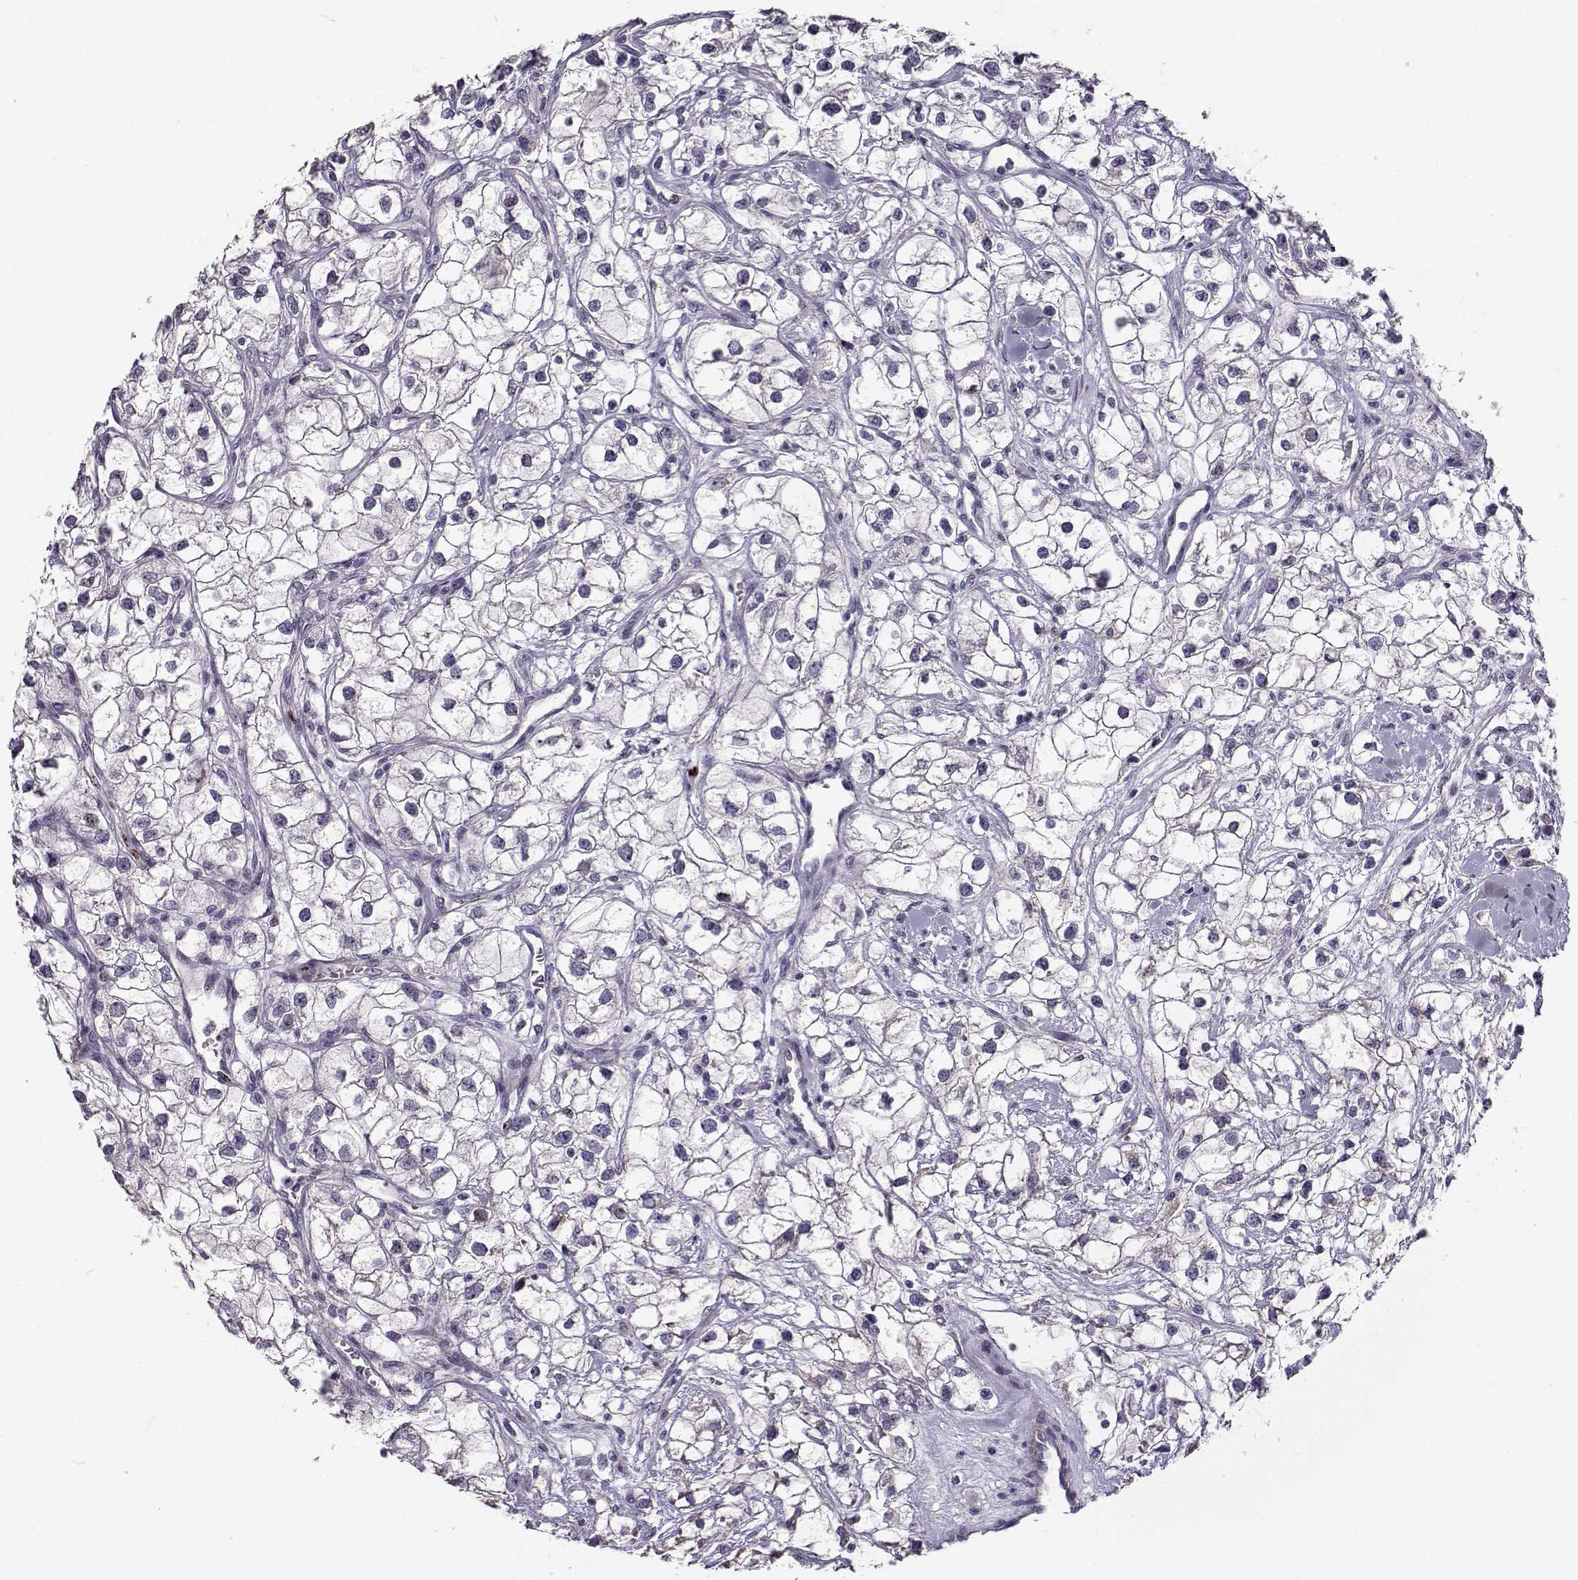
{"staining": {"intensity": "negative", "quantity": "none", "location": "none"}, "tissue": "renal cancer", "cell_type": "Tumor cells", "image_type": "cancer", "snomed": [{"axis": "morphology", "description": "Adenocarcinoma, NOS"}, {"axis": "topography", "description": "Kidney"}], "caption": "A high-resolution photomicrograph shows IHC staining of renal cancer, which reveals no significant staining in tumor cells.", "gene": "NPW", "patient": {"sex": "male", "age": 59}}